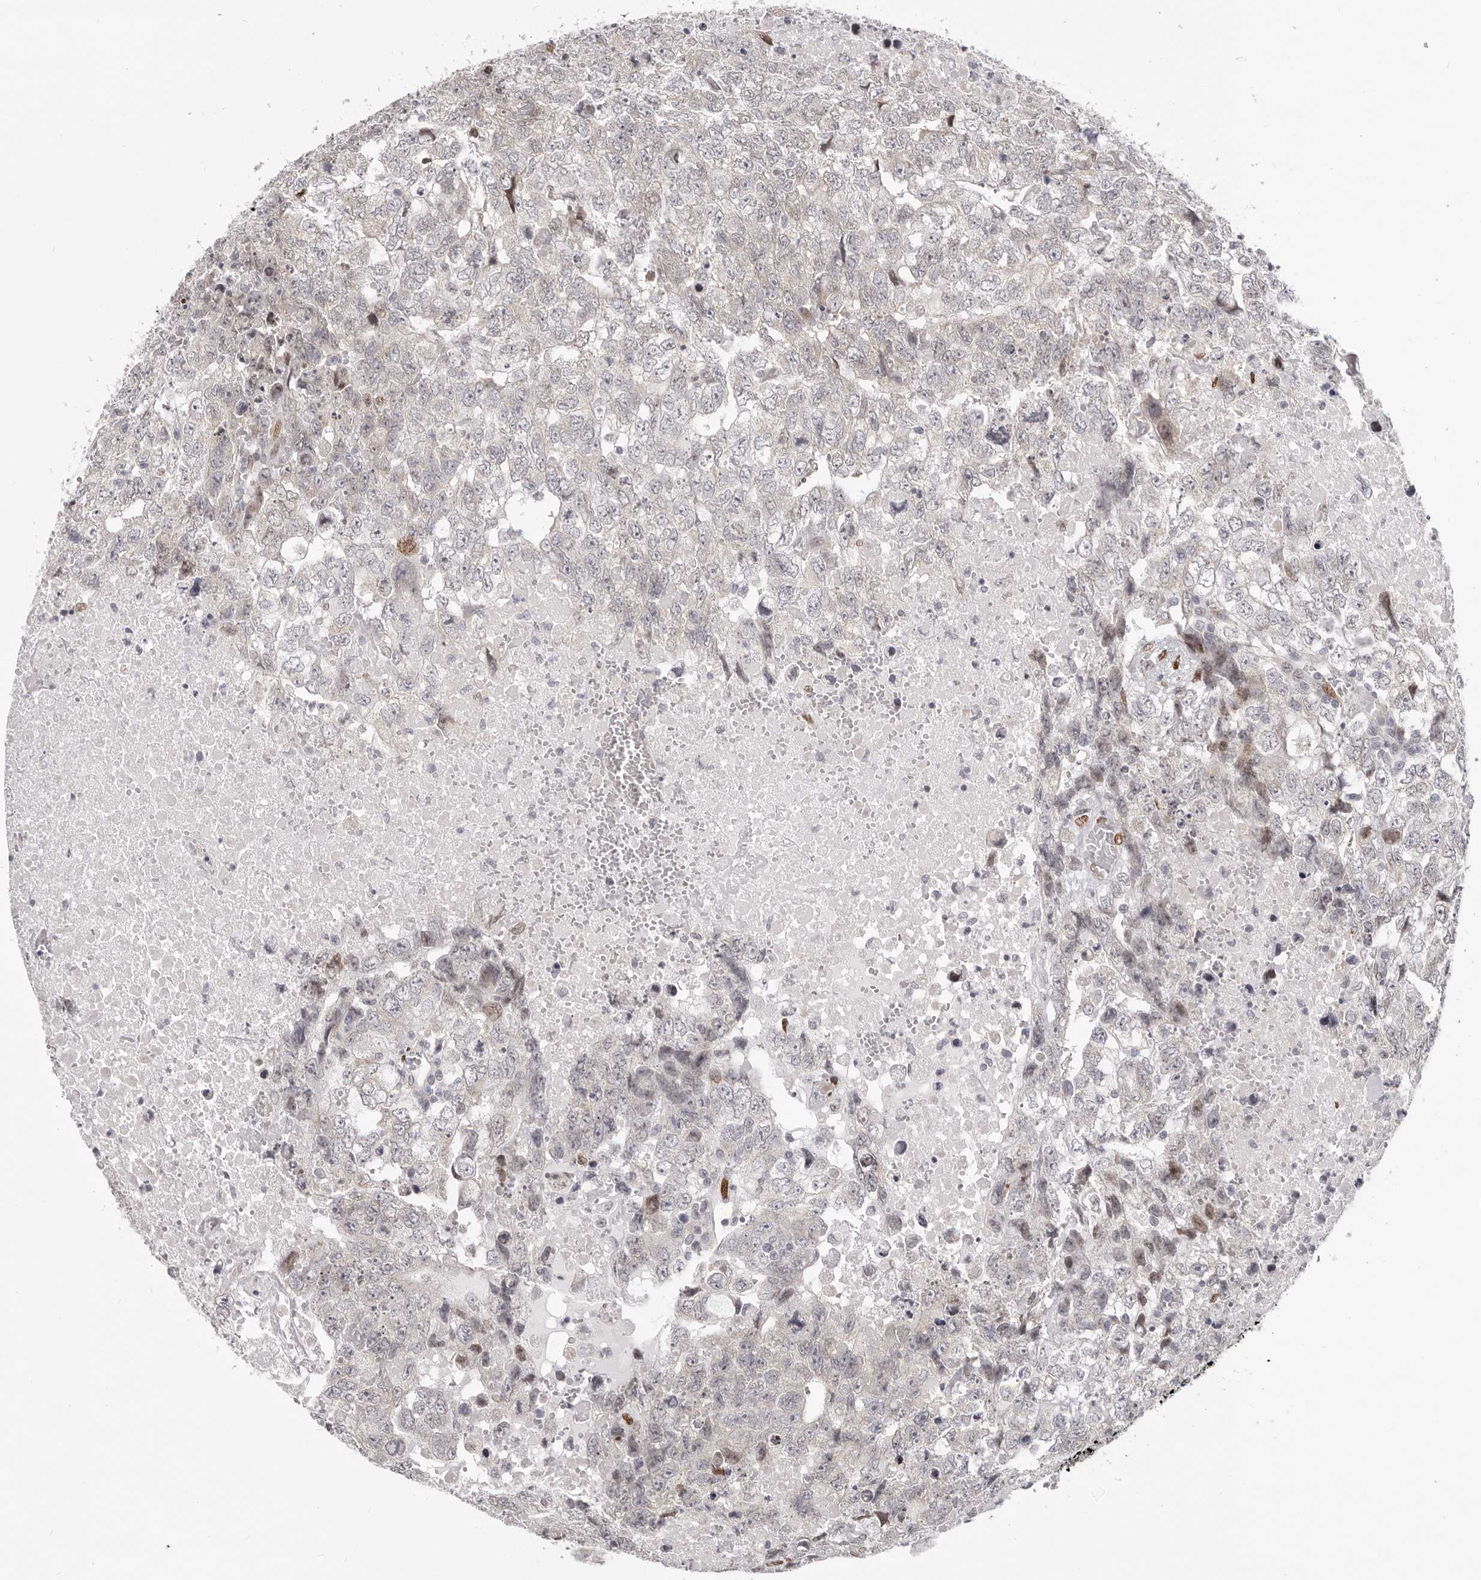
{"staining": {"intensity": "moderate", "quantity": "<25%", "location": "nuclear"}, "tissue": "testis cancer", "cell_type": "Tumor cells", "image_type": "cancer", "snomed": [{"axis": "morphology", "description": "Carcinoma, Embryonal, NOS"}, {"axis": "topography", "description": "Testis"}], "caption": "Embryonal carcinoma (testis) stained with a brown dye demonstrates moderate nuclear positive positivity in about <25% of tumor cells.", "gene": "SRP19", "patient": {"sex": "male", "age": 37}}